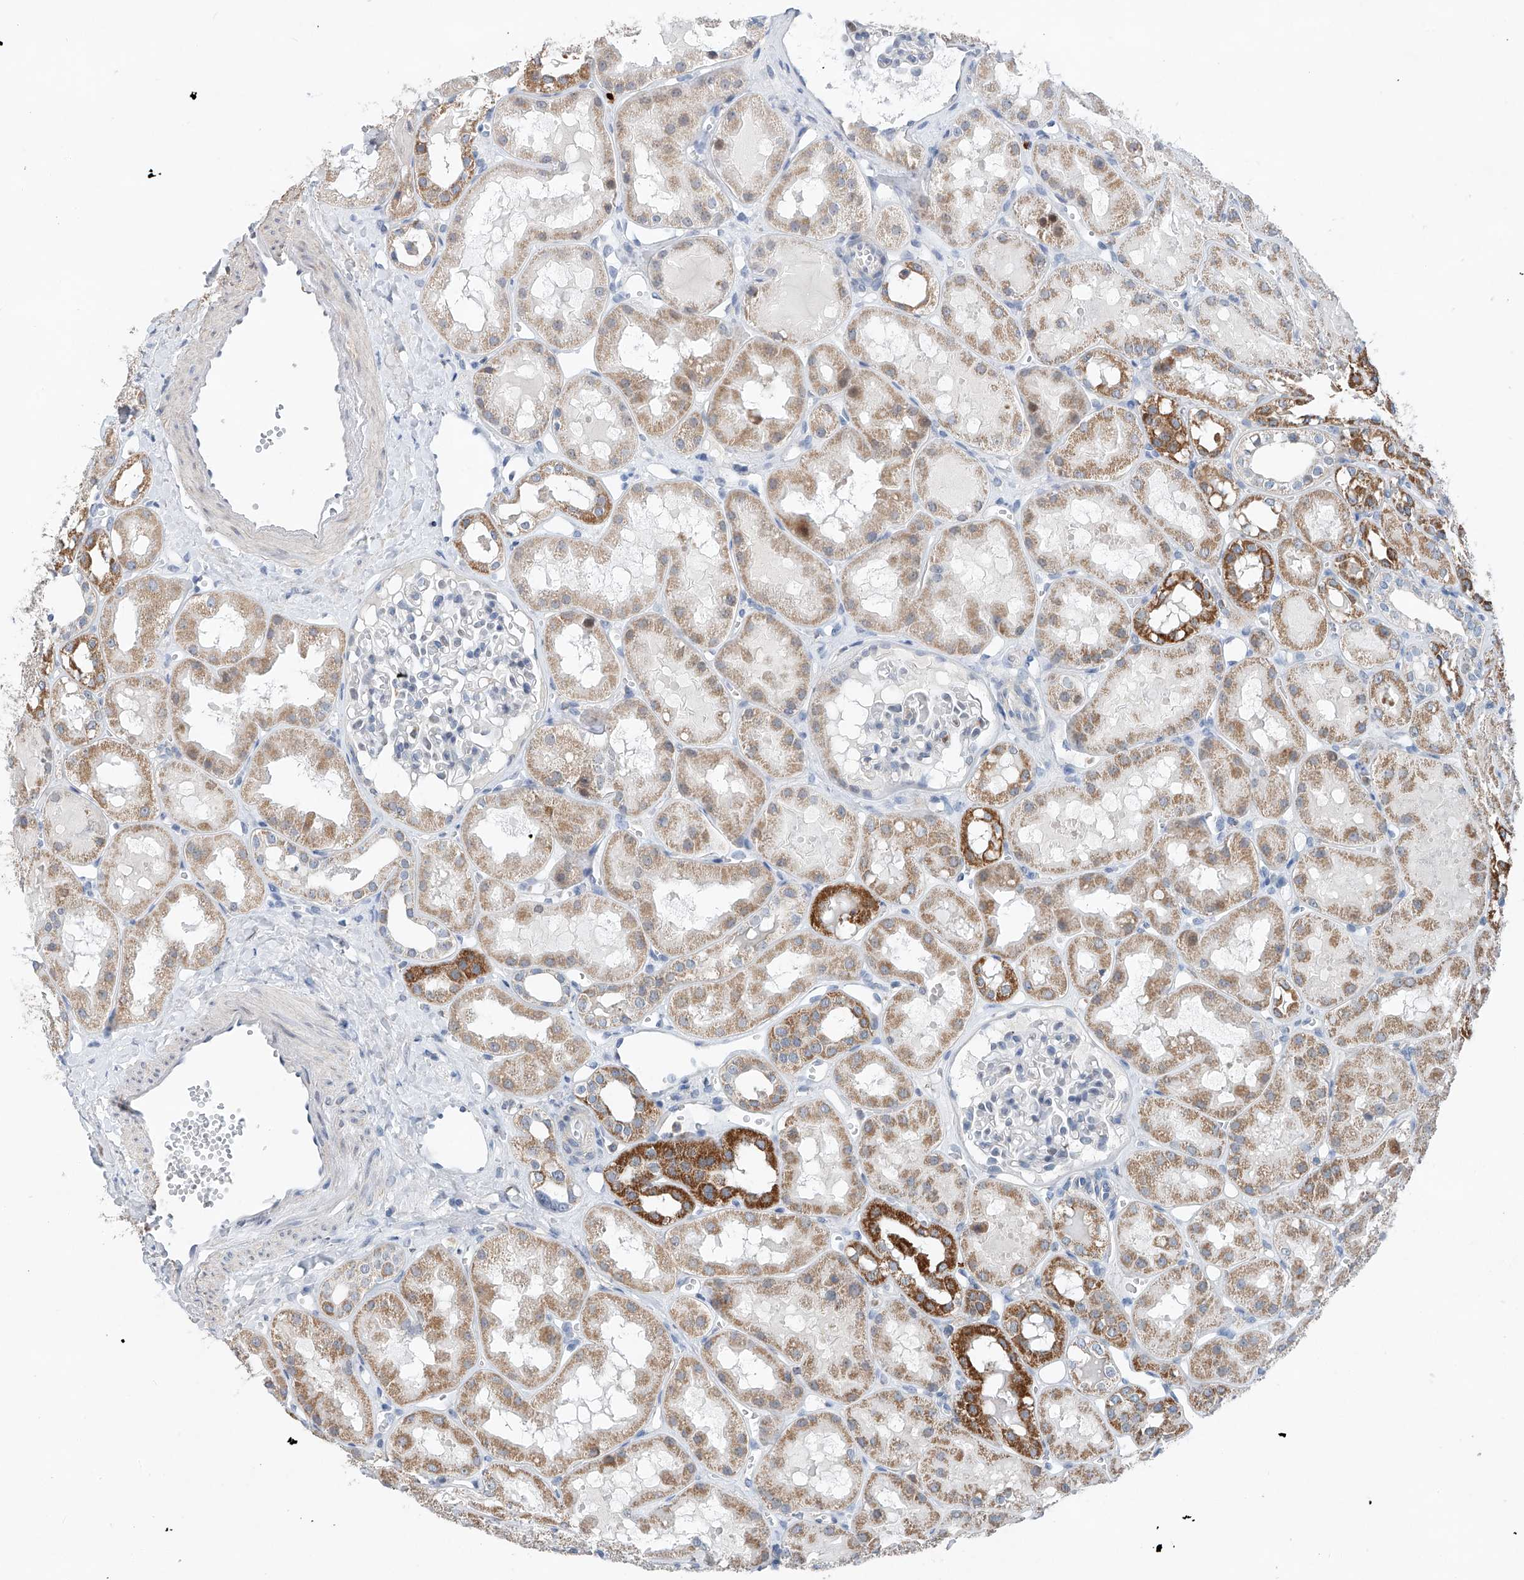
{"staining": {"intensity": "negative", "quantity": "none", "location": "none"}, "tissue": "kidney", "cell_type": "Cells in glomeruli", "image_type": "normal", "snomed": [{"axis": "morphology", "description": "Normal tissue, NOS"}, {"axis": "topography", "description": "Kidney"}], "caption": "Cells in glomeruli are negative for protein expression in normal human kidney. Nuclei are stained in blue.", "gene": "KLF15", "patient": {"sex": "male", "age": 16}}